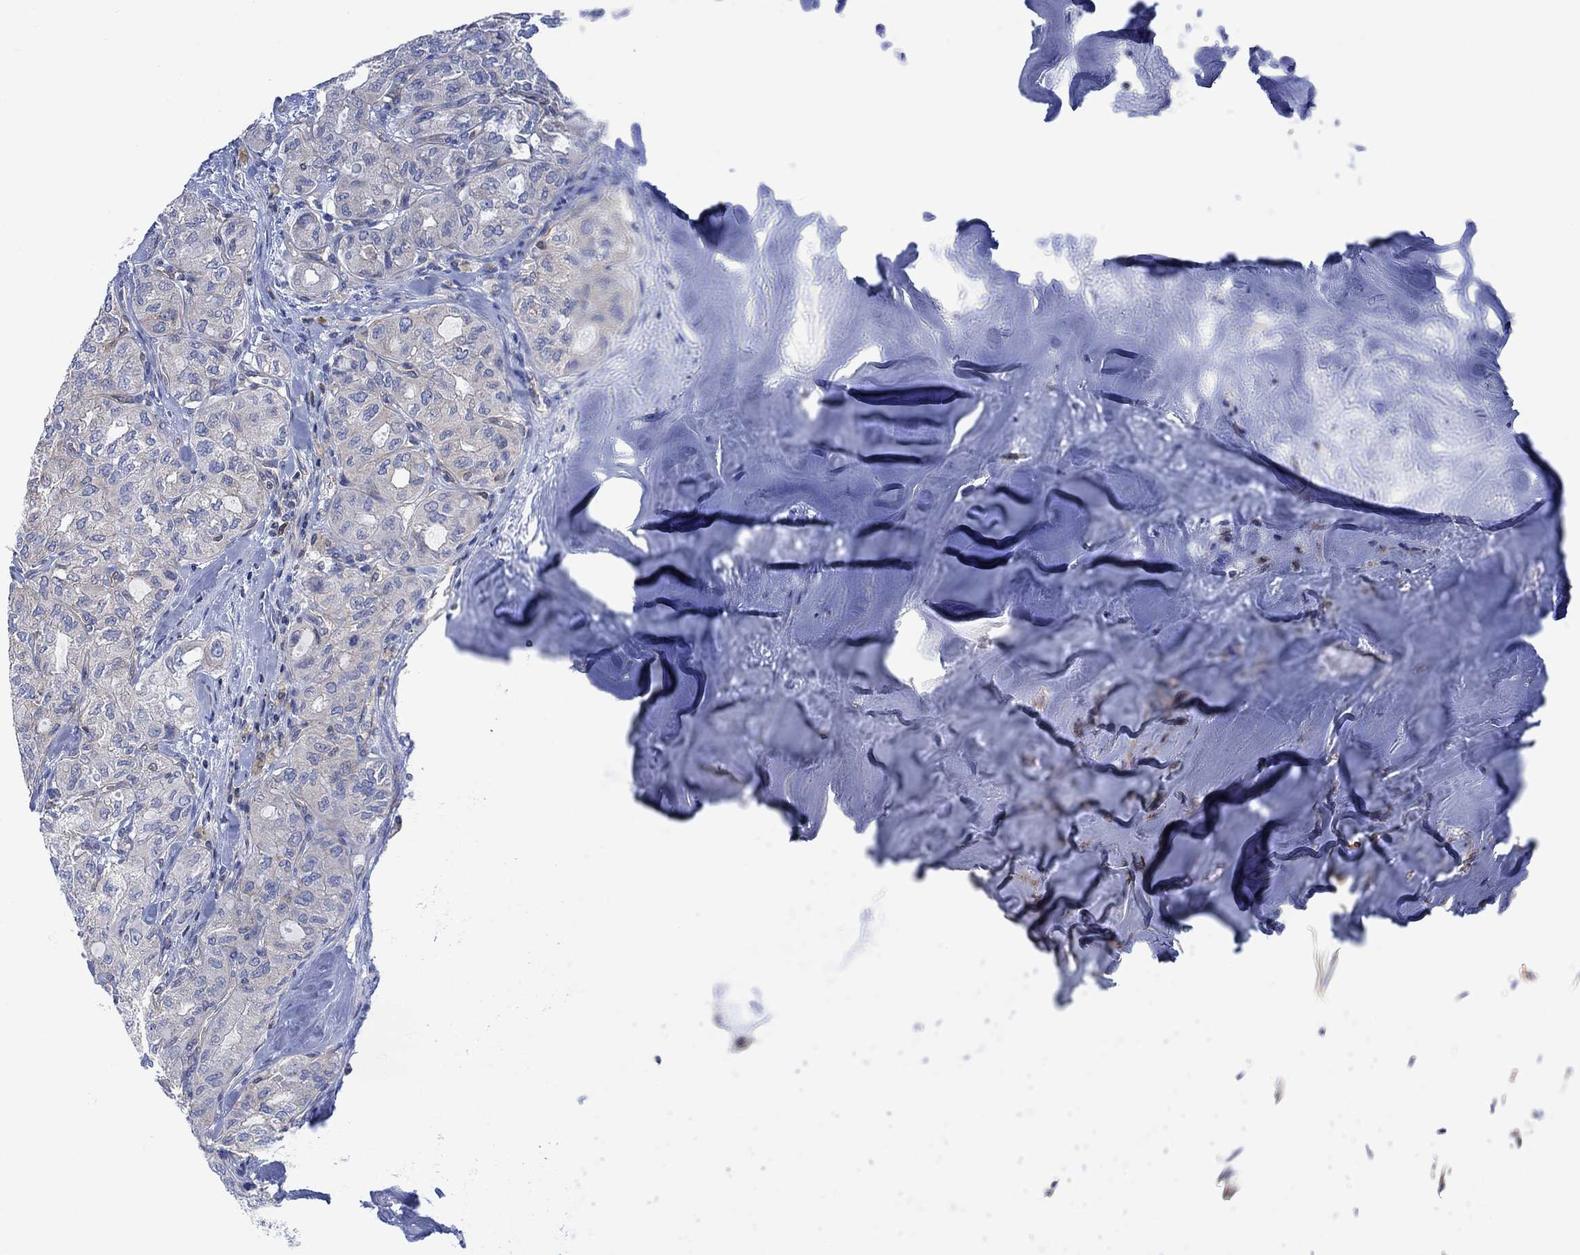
{"staining": {"intensity": "negative", "quantity": "none", "location": "none"}, "tissue": "thyroid cancer", "cell_type": "Tumor cells", "image_type": "cancer", "snomed": [{"axis": "morphology", "description": "Follicular adenoma carcinoma, NOS"}, {"axis": "topography", "description": "Thyroid gland"}], "caption": "DAB immunohistochemical staining of human thyroid follicular adenoma carcinoma demonstrates no significant positivity in tumor cells.", "gene": "GBP5", "patient": {"sex": "male", "age": 75}}